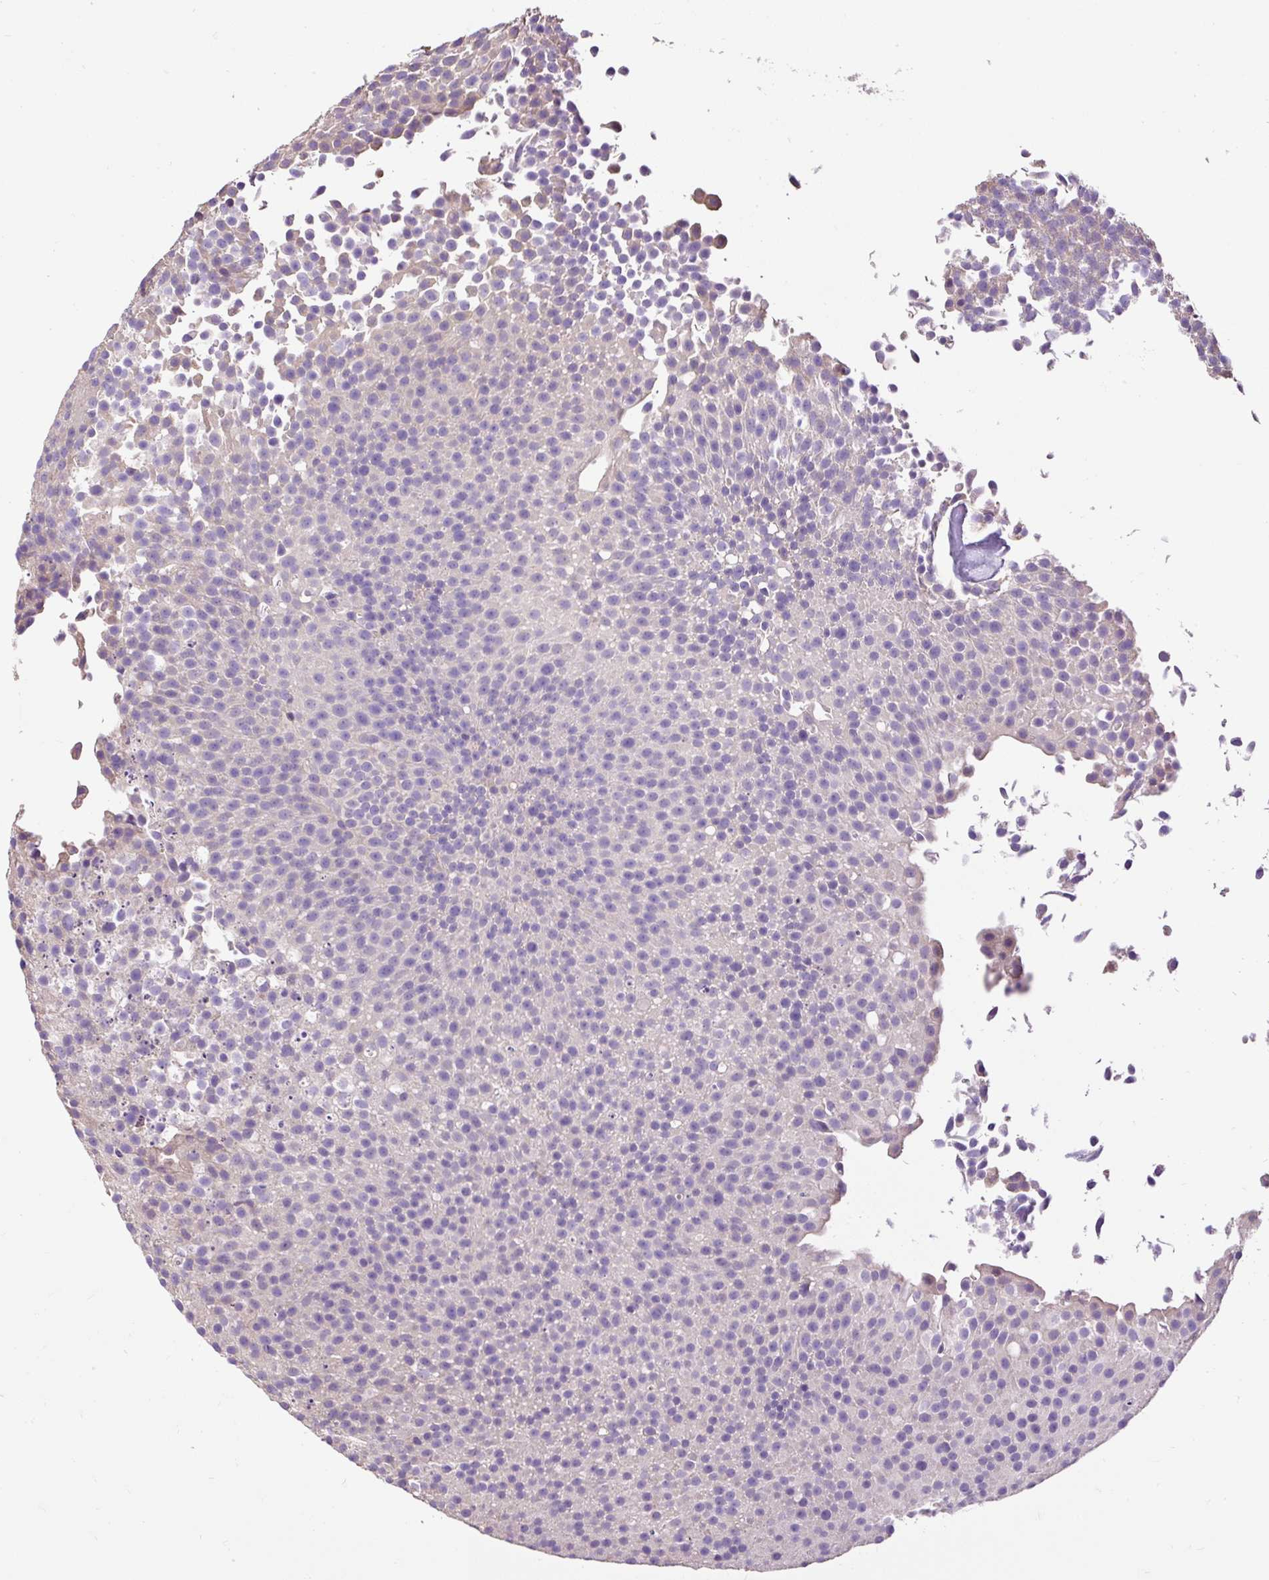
{"staining": {"intensity": "weak", "quantity": "<25%", "location": "cytoplasmic/membranous"}, "tissue": "urothelial cancer", "cell_type": "Tumor cells", "image_type": "cancer", "snomed": [{"axis": "morphology", "description": "Urothelial carcinoma, Low grade"}, {"axis": "topography", "description": "Urinary bladder"}], "caption": "Protein analysis of urothelial cancer demonstrates no significant expression in tumor cells.", "gene": "PDIA2", "patient": {"sex": "female", "age": 79}}